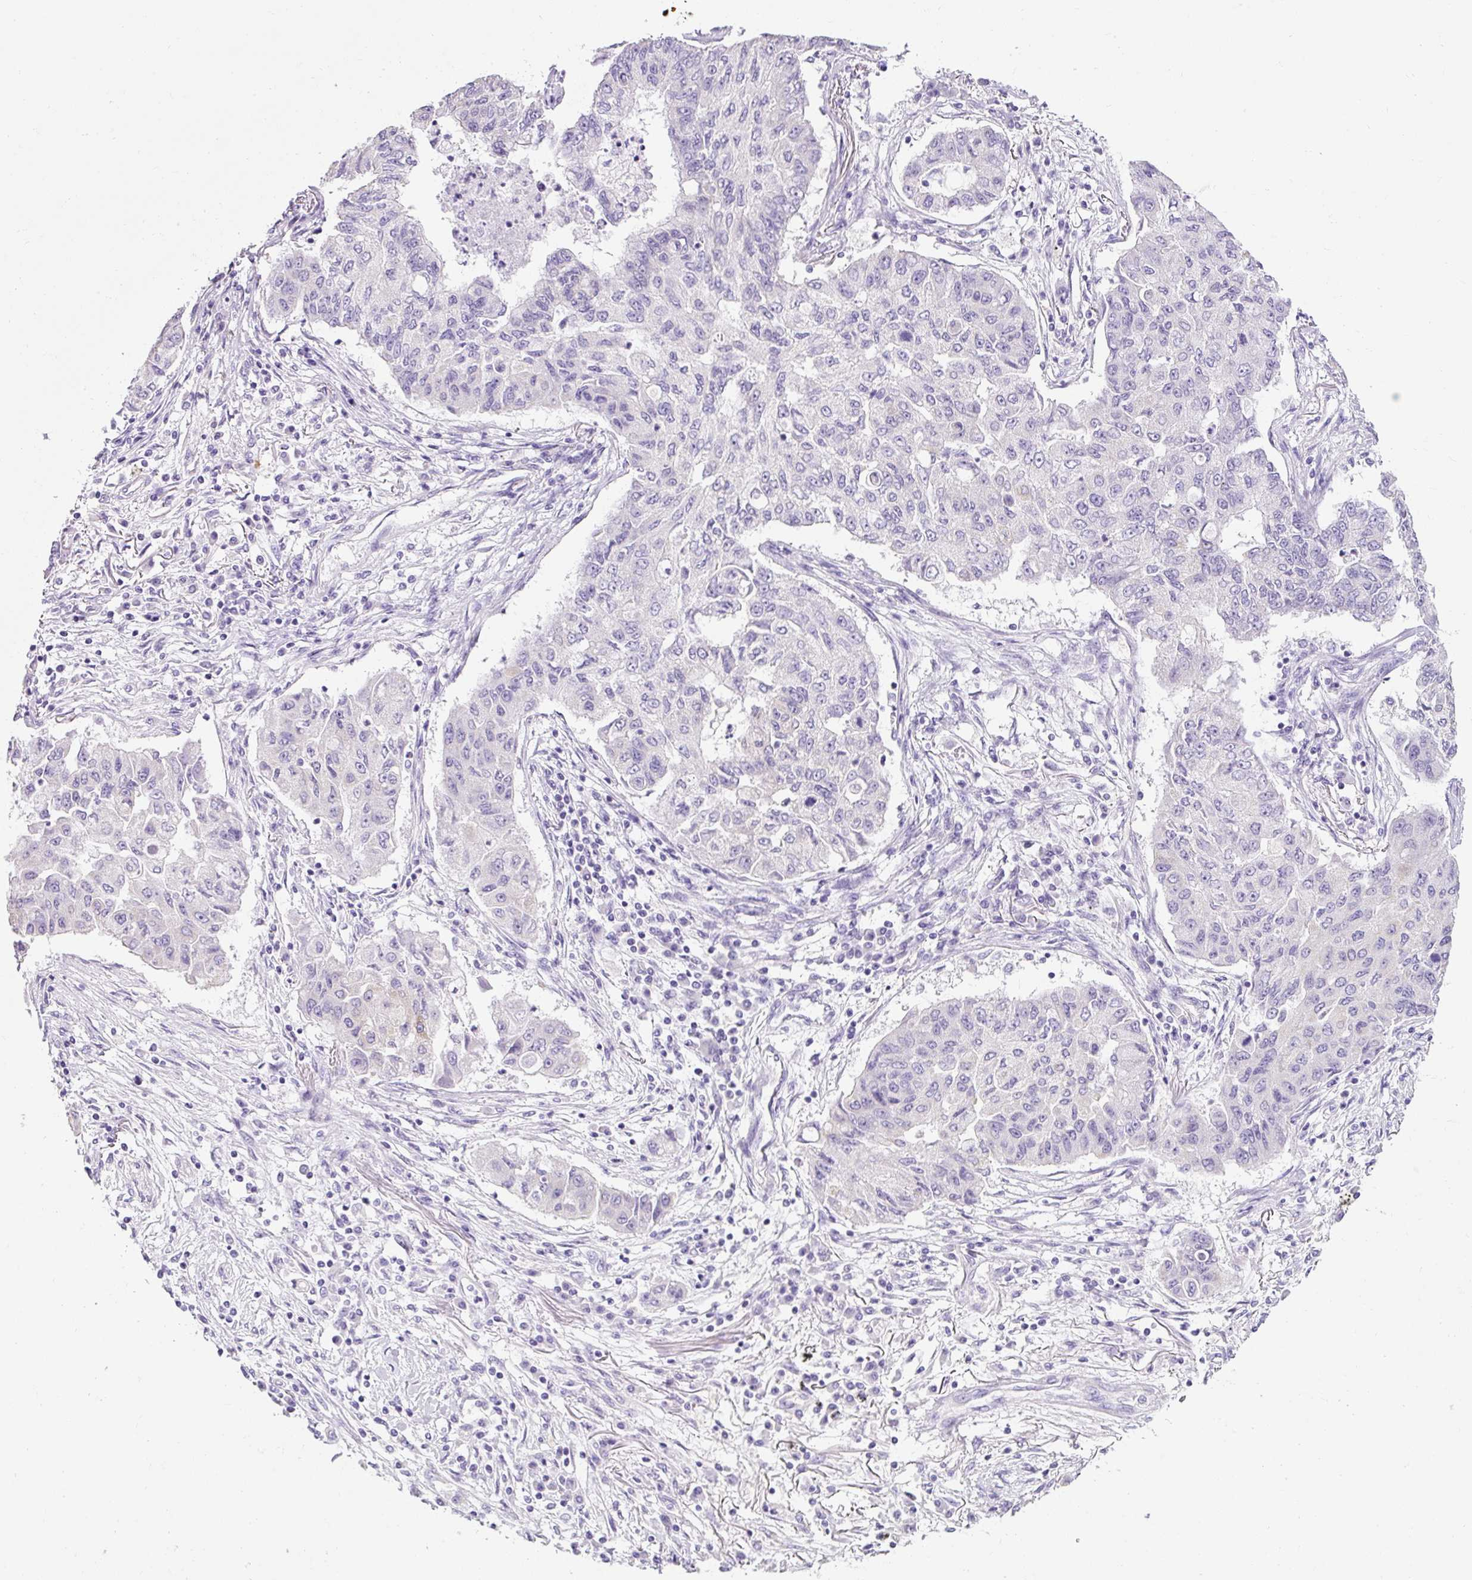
{"staining": {"intensity": "negative", "quantity": "none", "location": "none"}, "tissue": "lung cancer", "cell_type": "Tumor cells", "image_type": "cancer", "snomed": [{"axis": "morphology", "description": "Squamous cell carcinoma, NOS"}, {"axis": "topography", "description": "Lung"}], "caption": "Protein analysis of lung cancer (squamous cell carcinoma) displays no significant staining in tumor cells.", "gene": "C2CD4C", "patient": {"sex": "male", "age": 74}}